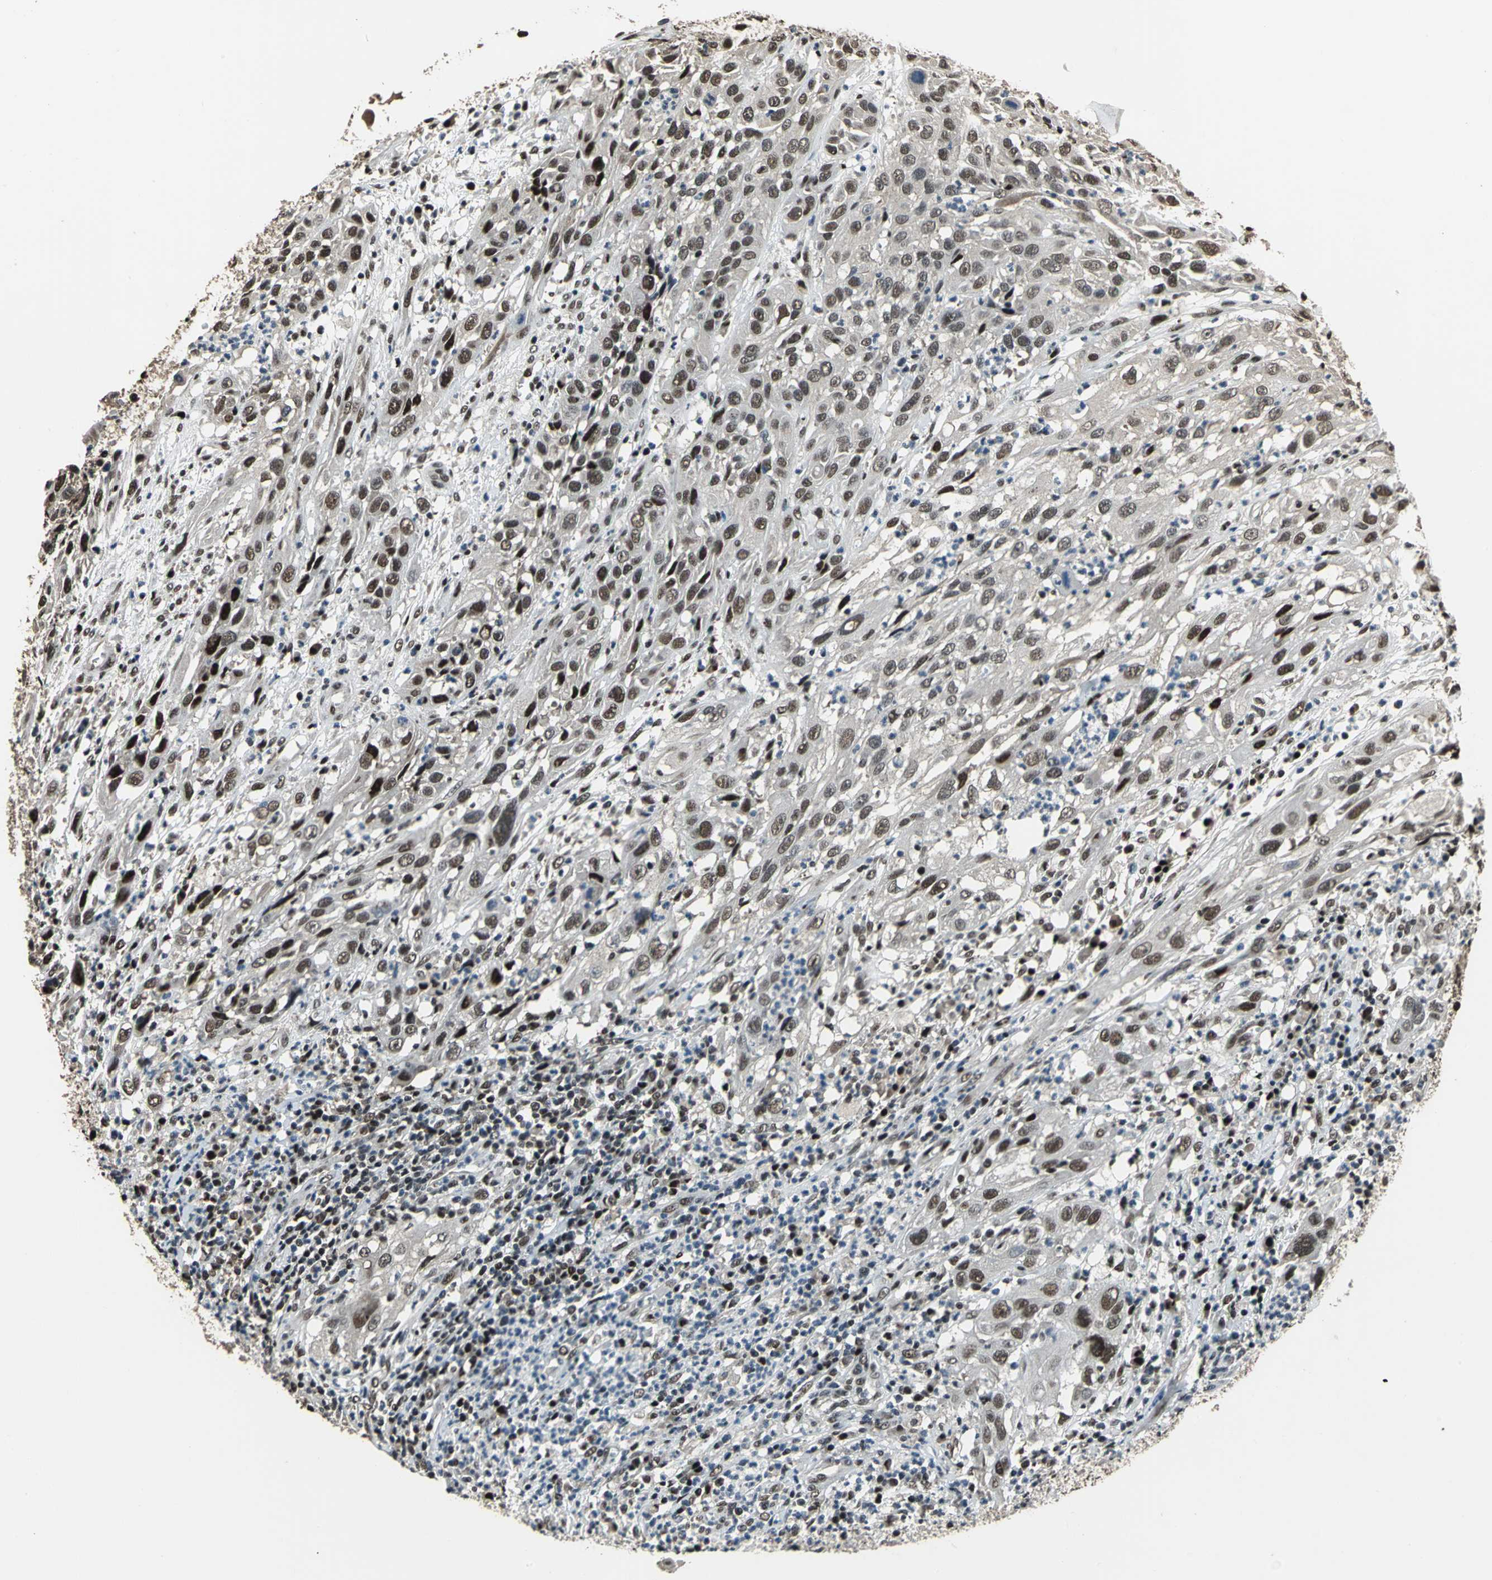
{"staining": {"intensity": "moderate", "quantity": "25%-75%", "location": "nuclear"}, "tissue": "cervical cancer", "cell_type": "Tumor cells", "image_type": "cancer", "snomed": [{"axis": "morphology", "description": "Squamous cell carcinoma, NOS"}, {"axis": "topography", "description": "Cervix"}], "caption": "Immunohistochemical staining of human cervical squamous cell carcinoma reveals medium levels of moderate nuclear protein staining in approximately 25%-75% of tumor cells. The staining is performed using DAB (3,3'-diaminobenzidine) brown chromogen to label protein expression. The nuclei are counter-stained blue using hematoxylin.", "gene": "MIS18BP1", "patient": {"sex": "female", "age": 32}}